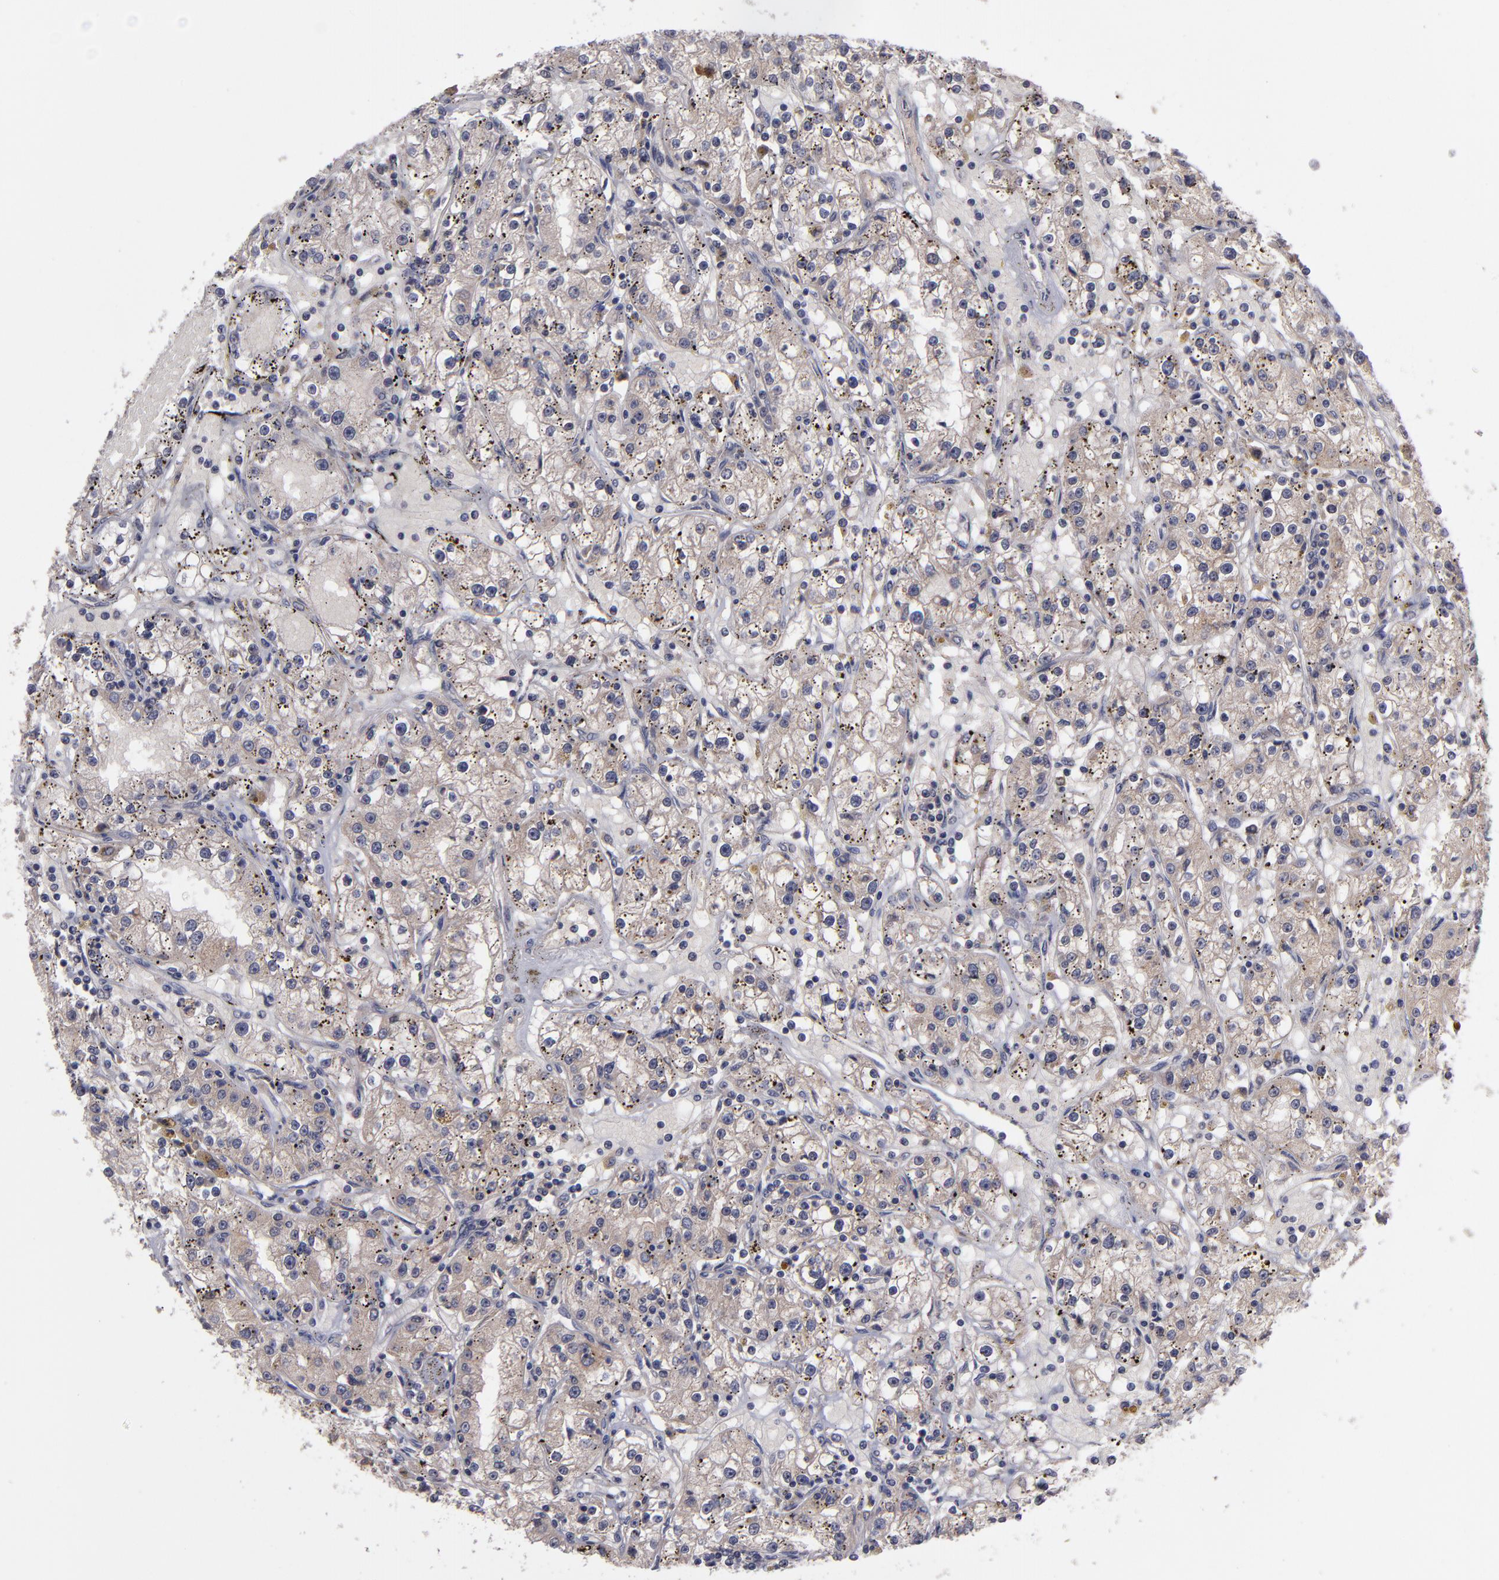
{"staining": {"intensity": "moderate", "quantity": ">75%", "location": "cytoplasmic/membranous"}, "tissue": "renal cancer", "cell_type": "Tumor cells", "image_type": "cancer", "snomed": [{"axis": "morphology", "description": "Adenocarcinoma, NOS"}, {"axis": "topography", "description": "Kidney"}], "caption": "This photomicrograph reveals IHC staining of renal adenocarcinoma, with medium moderate cytoplasmic/membranous expression in approximately >75% of tumor cells.", "gene": "MMP11", "patient": {"sex": "male", "age": 56}}